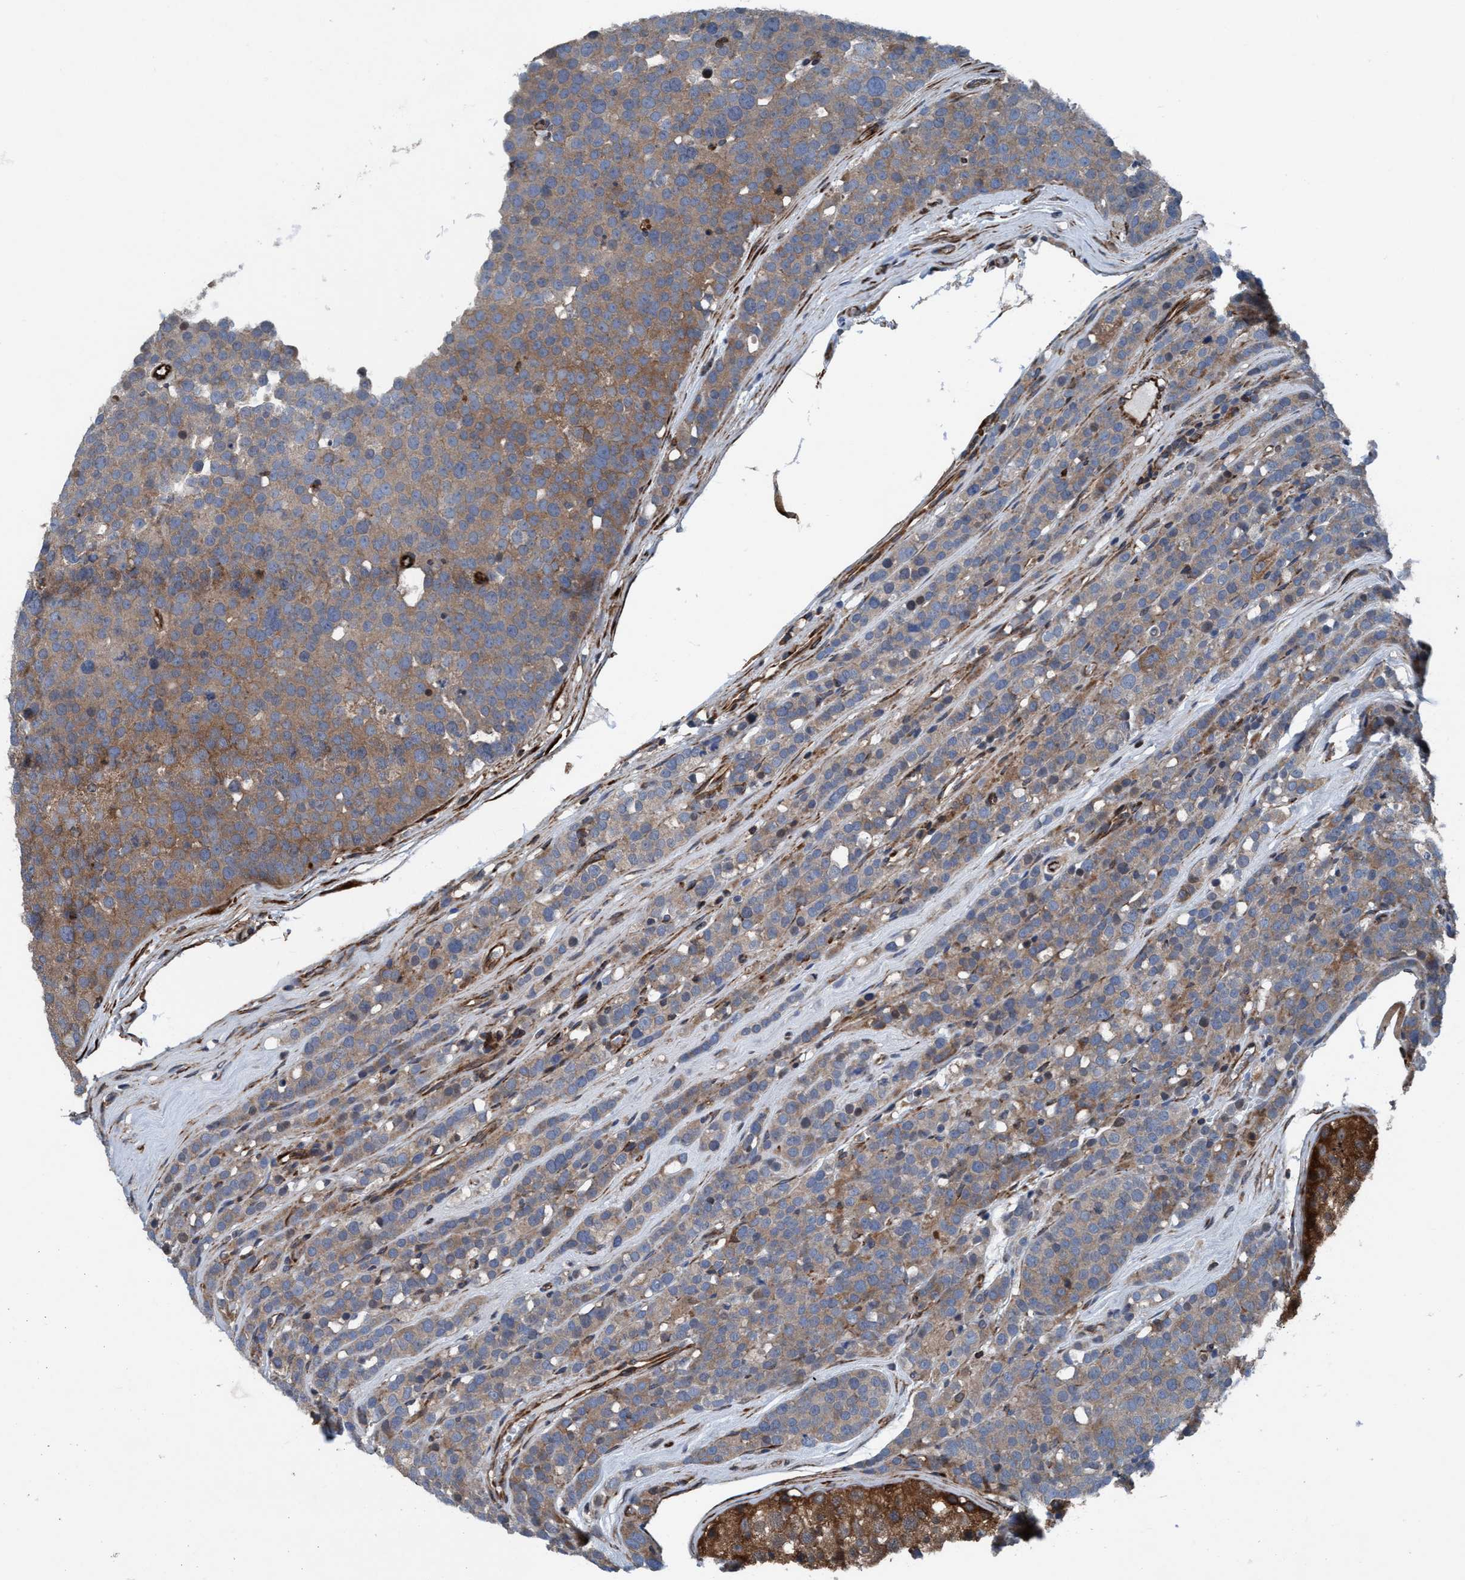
{"staining": {"intensity": "moderate", "quantity": ">75%", "location": "cytoplasmic/membranous"}, "tissue": "testis cancer", "cell_type": "Tumor cells", "image_type": "cancer", "snomed": [{"axis": "morphology", "description": "Seminoma, NOS"}, {"axis": "topography", "description": "Testis"}], "caption": "A micrograph of human testis cancer (seminoma) stained for a protein shows moderate cytoplasmic/membranous brown staining in tumor cells.", "gene": "NMT1", "patient": {"sex": "male", "age": 71}}